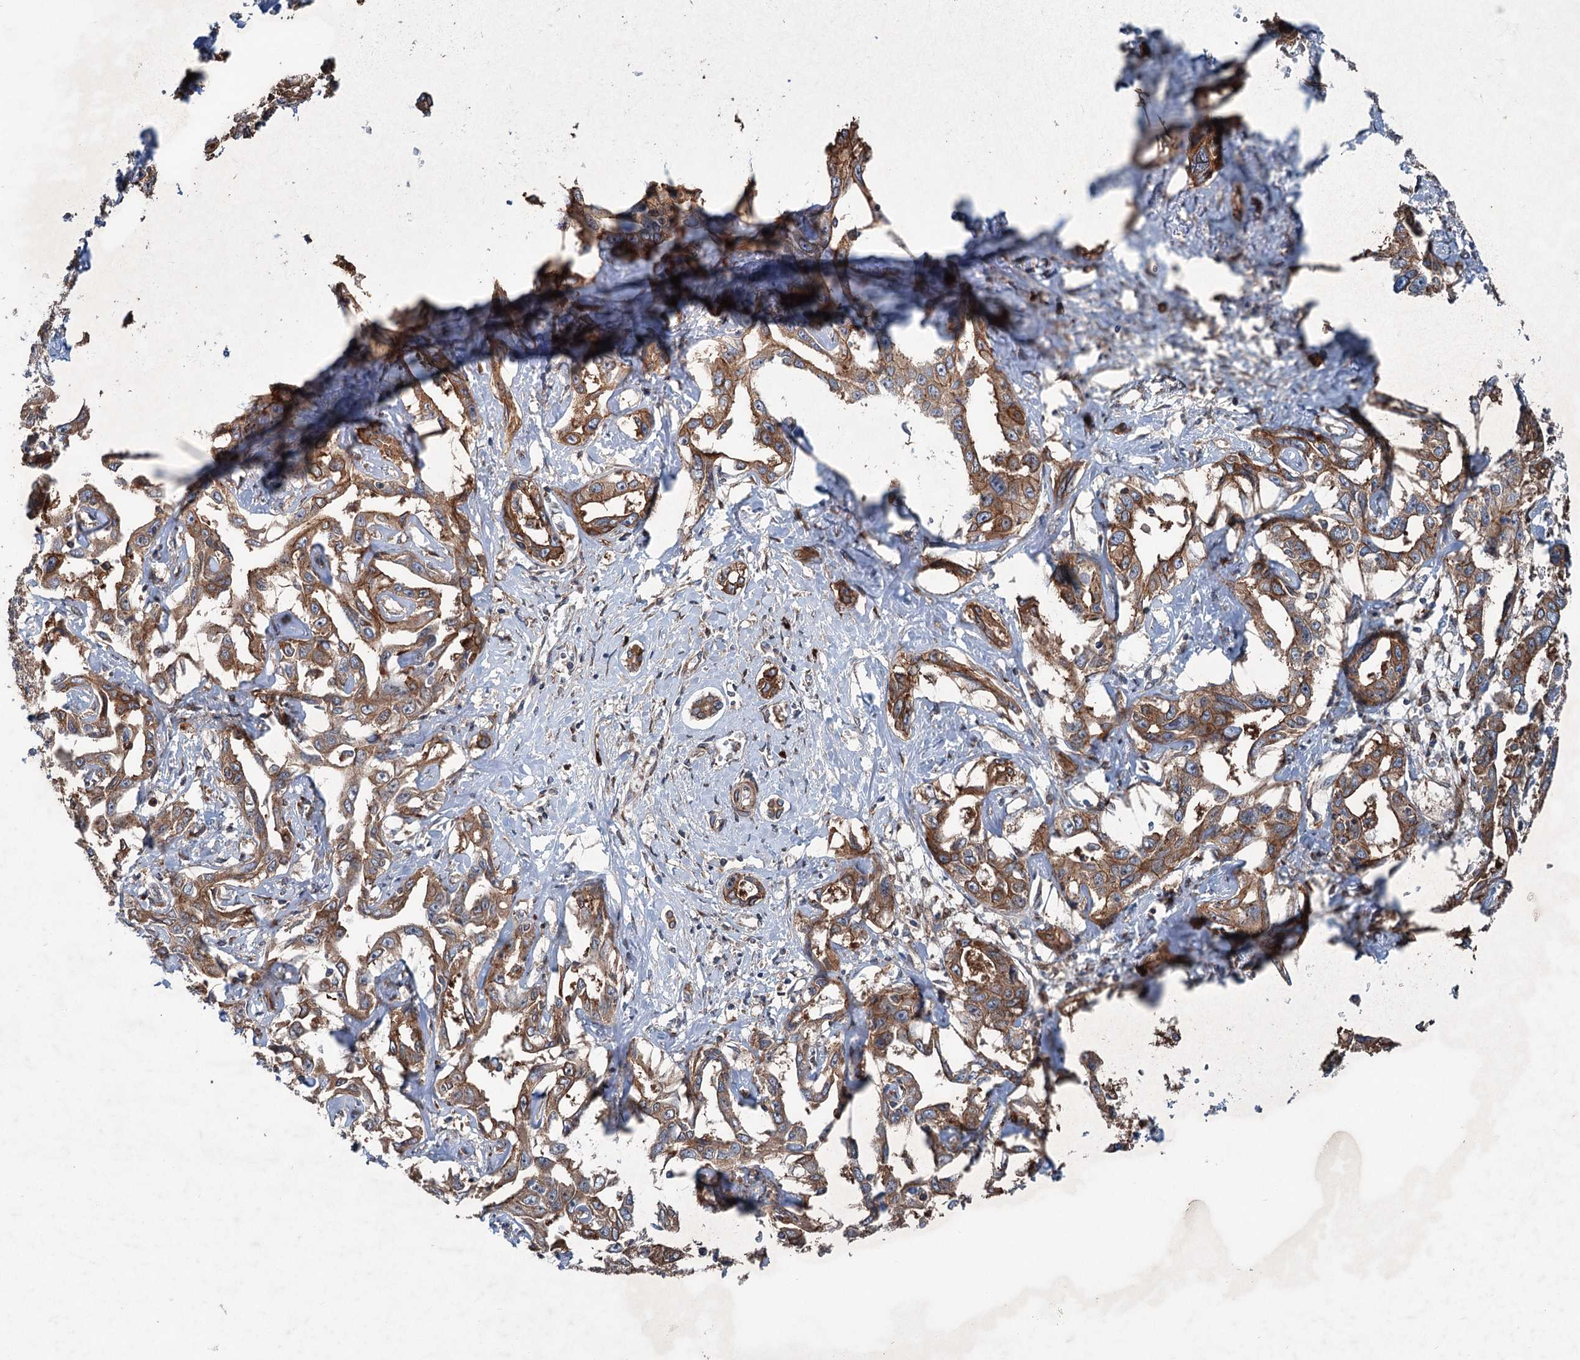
{"staining": {"intensity": "moderate", "quantity": ">75%", "location": "cytoplasmic/membranous"}, "tissue": "liver cancer", "cell_type": "Tumor cells", "image_type": "cancer", "snomed": [{"axis": "morphology", "description": "Cholangiocarcinoma"}, {"axis": "topography", "description": "Liver"}], "caption": "This micrograph displays IHC staining of liver cancer (cholangiocarcinoma), with medium moderate cytoplasmic/membranous staining in approximately >75% of tumor cells.", "gene": "CALCOCO1", "patient": {"sex": "male", "age": 59}}